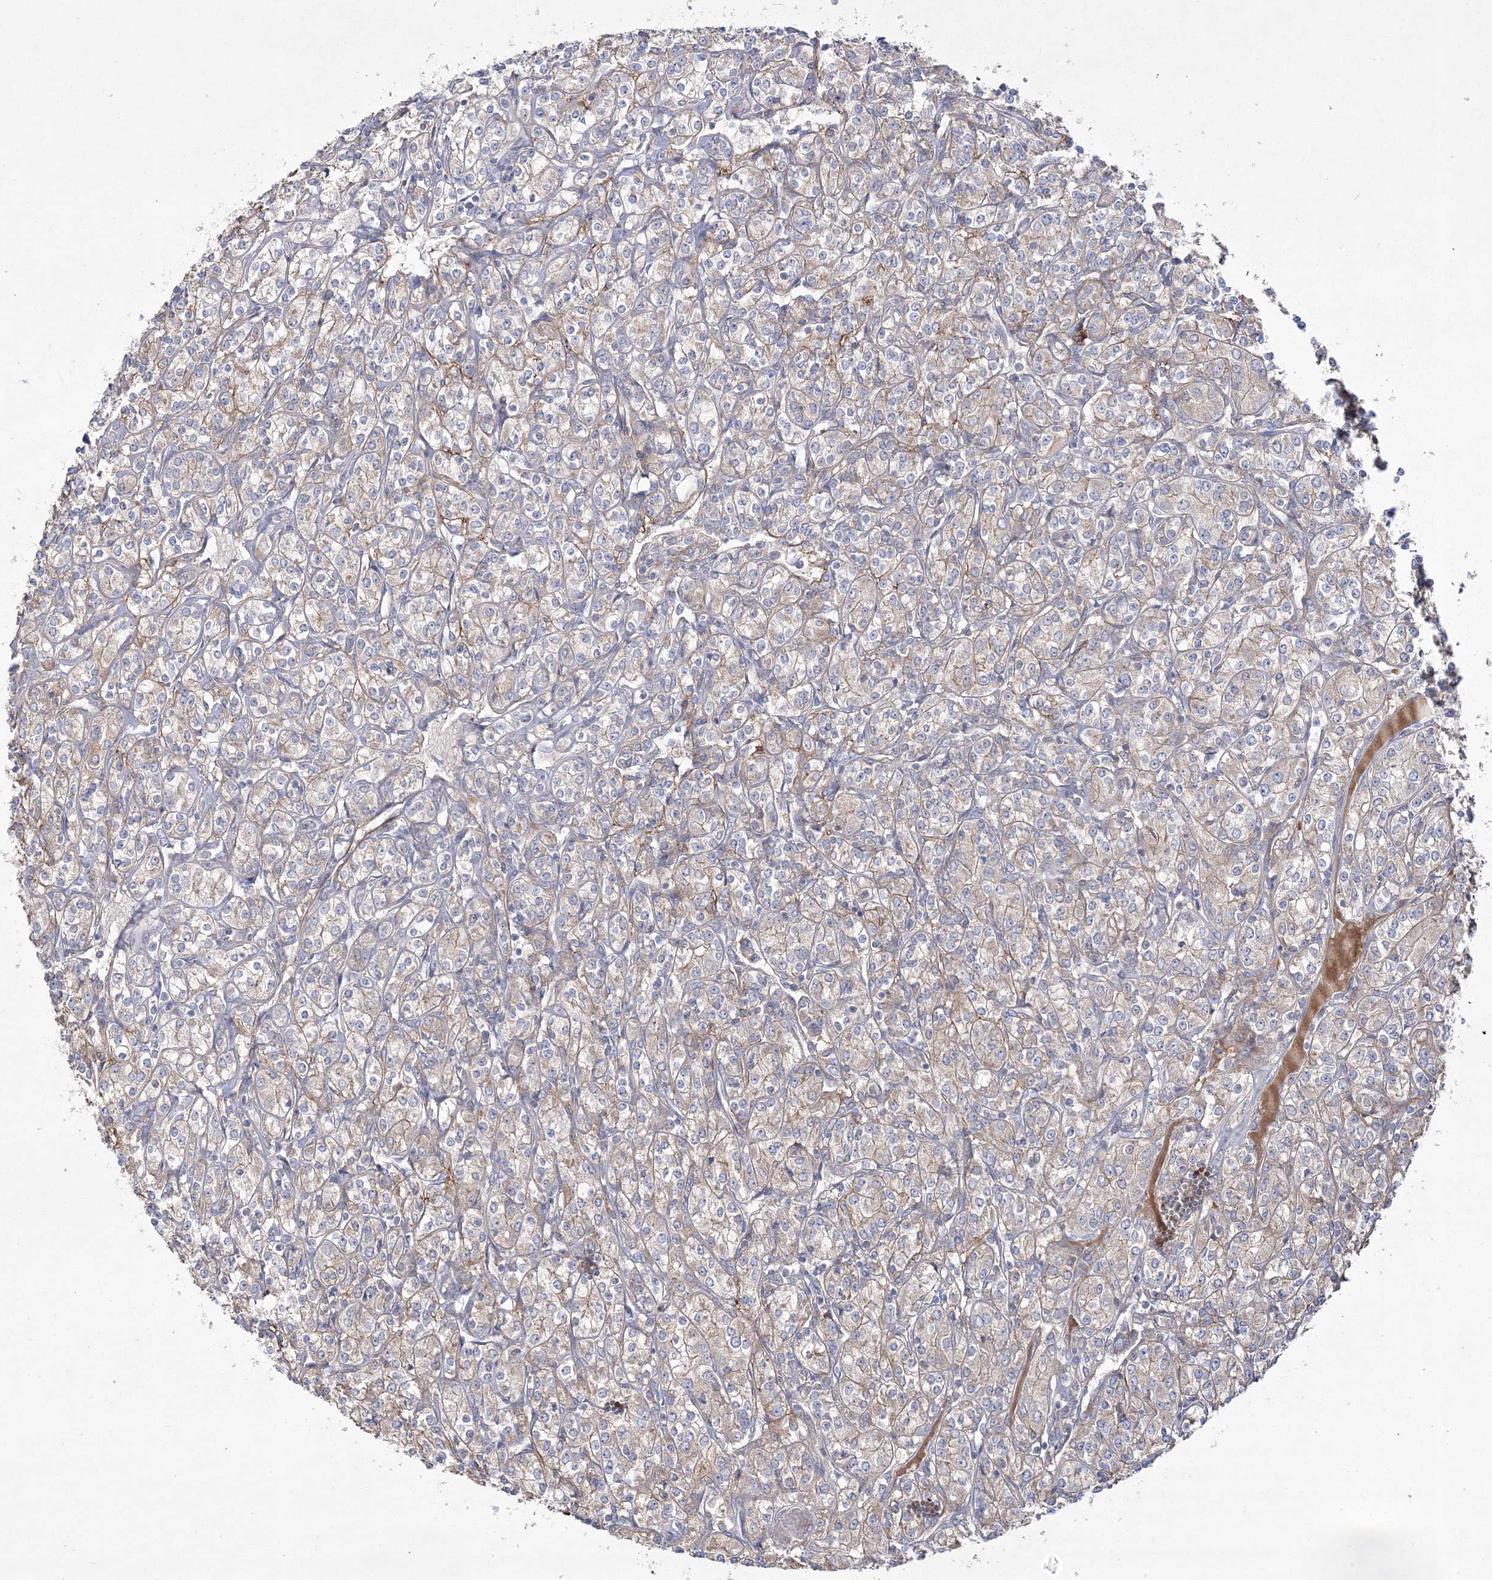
{"staining": {"intensity": "negative", "quantity": "none", "location": "none"}, "tissue": "renal cancer", "cell_type": "Tumor cells", "image_type": "cancer", "snomed": [{"axis": "morphology", "description": "Adenocarcinoma, NOS"}, {"axis": "topography", "description": "Kidney"}], "caption": "The photomicrograph demonstrates no significant expression in tumor cells of renal cancer.", "gene": "ZSWIM6", "patient": {"sex": "male", "age": 77}}